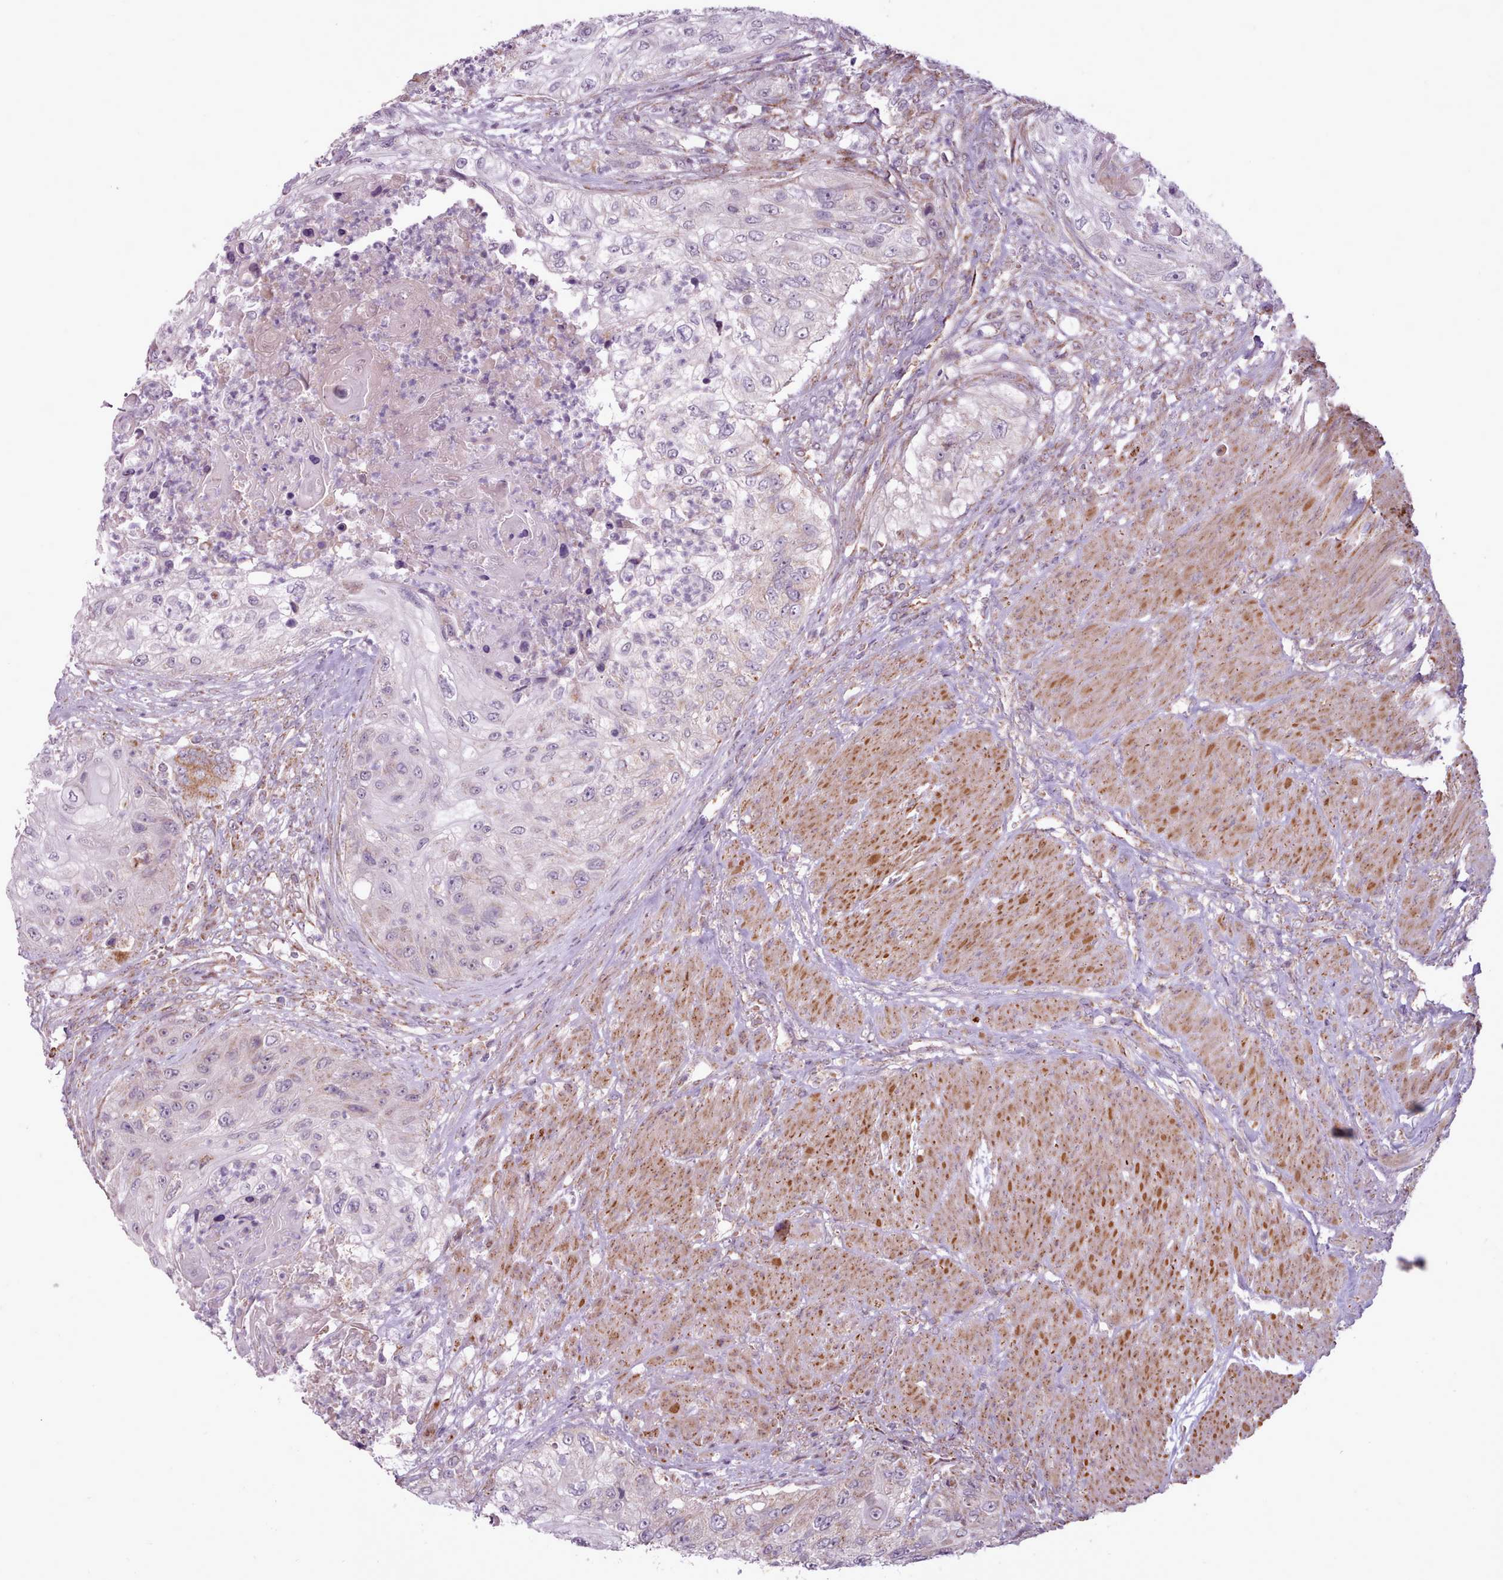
{"staining": {"intensity": "negative", "quantity": "none", "location": "none"}, "tissue": "urothelial cancer", "cell_type": "Tumor cells", "image_type": "cancer", "snomed": [{"axis": "morphology", "description": "Urothelial carcinoma, High grade"}, {"axis": "topography", "description": "Urinary bladder"}], "caption": "DAB immunohistochemical staining of human urothelial carcinoma (high-grade) exhibits no significant expression in tumor cells. (Brightfield microscopy of DAB immunohistochemistry at high magnification).", "gene": "LIN7C", "patient": {"sex": "female", "age": 60}}